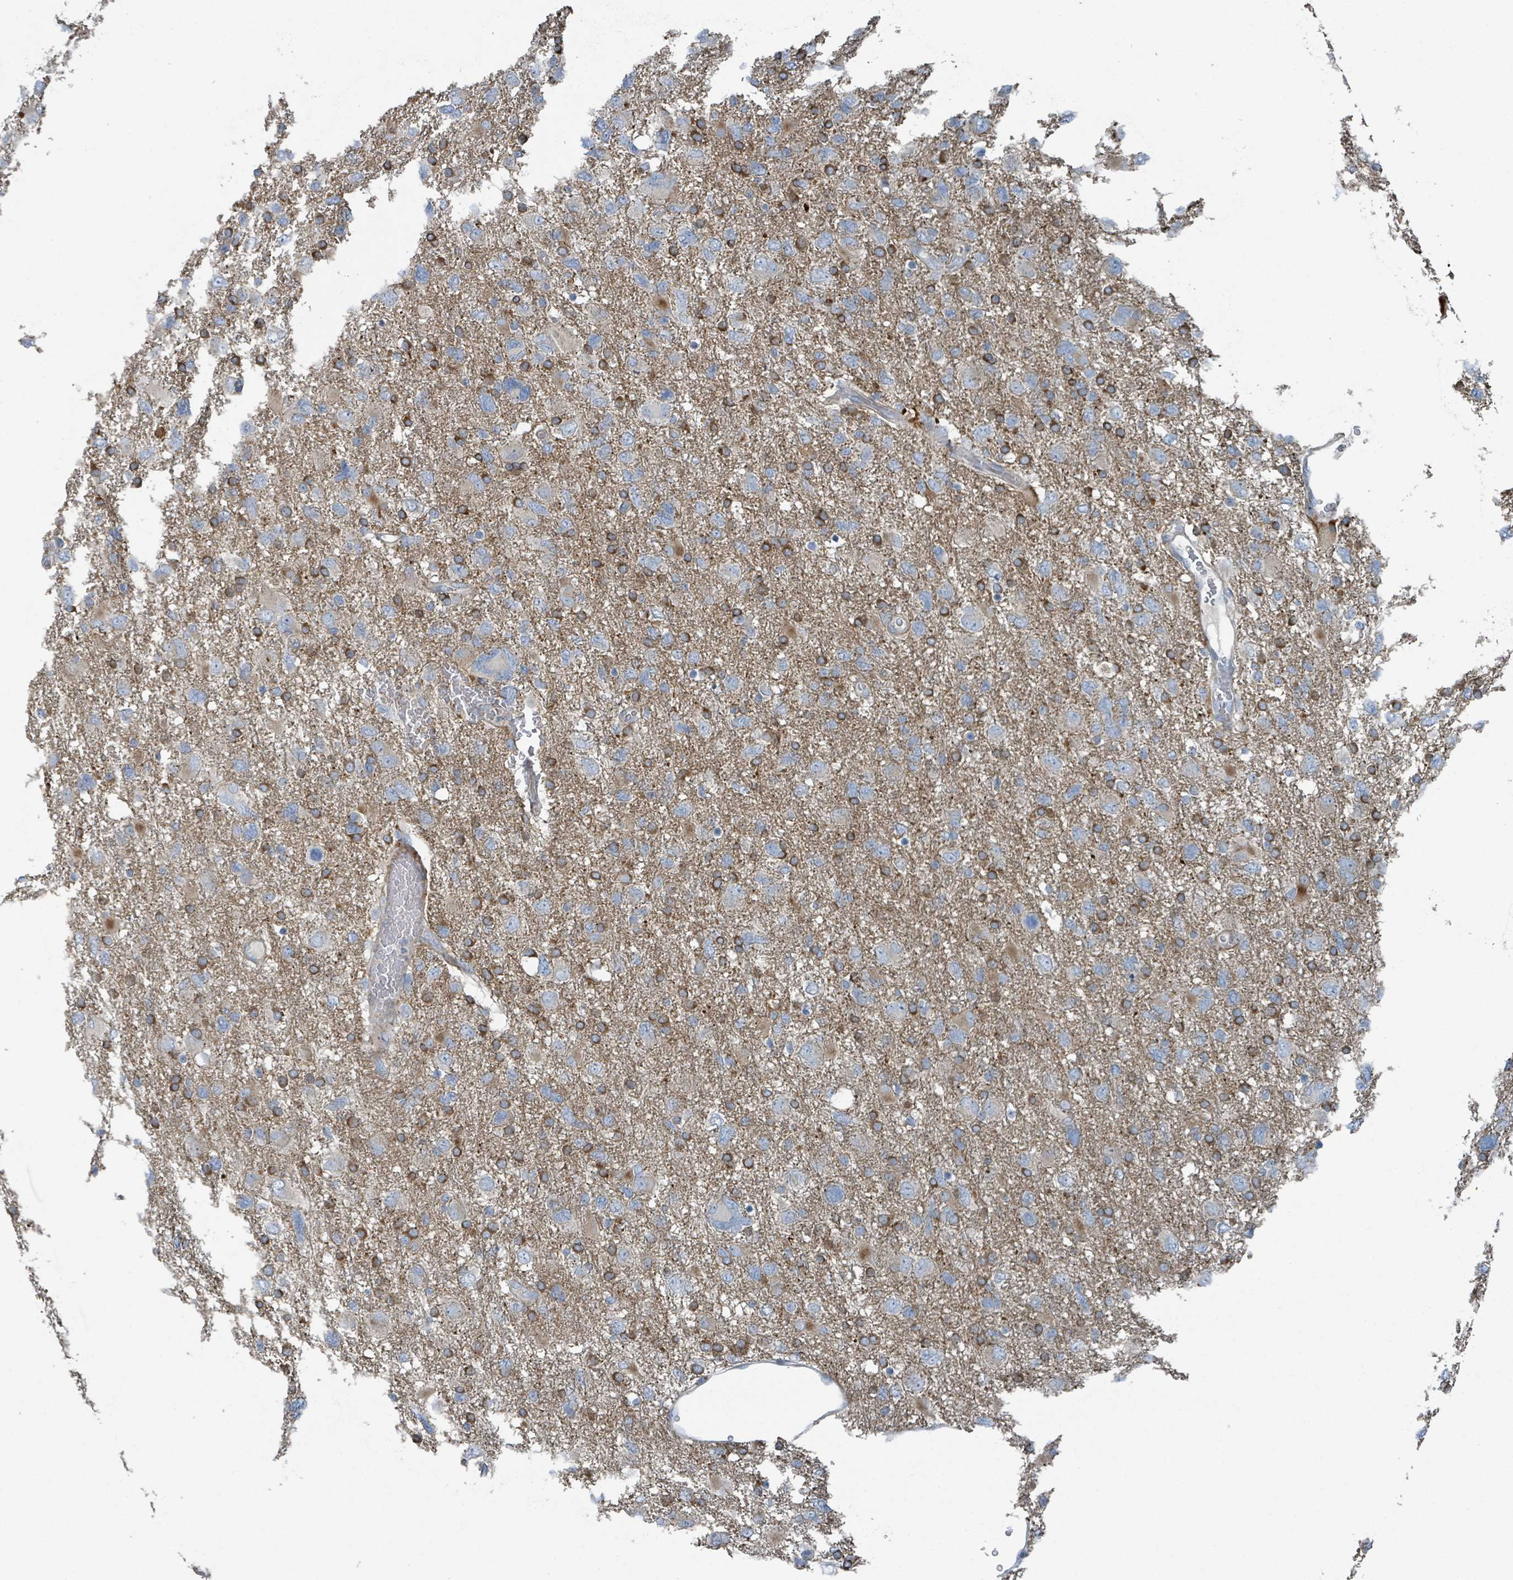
{"staining": {"intensity": "moderate", "quantity": "25%-75%", "location": "cytoplasmic/membranous"}, "tissue": "glioma", "cell_type": "Tumor cells", "image_type": "cancer", "snomed": [{"axis": "morphology", "description": "Glioma, malignant, High grade"}, {"axis": "topography", "description": "Brain"}], "caption": "Protein staining by immunohistochemistry (IHC) shows moderate cytoplasmic/membranous expression in approximately 25%-75% of tumor cells in glioma. (Stains: DAB (3,3'-diaminobenzidine) in brown, nuclei in blue, Microscopy: brightfield microscopy at high magnification).", "gene": "DIPK2A", "patient": {"sex": "male", "age": 61}}